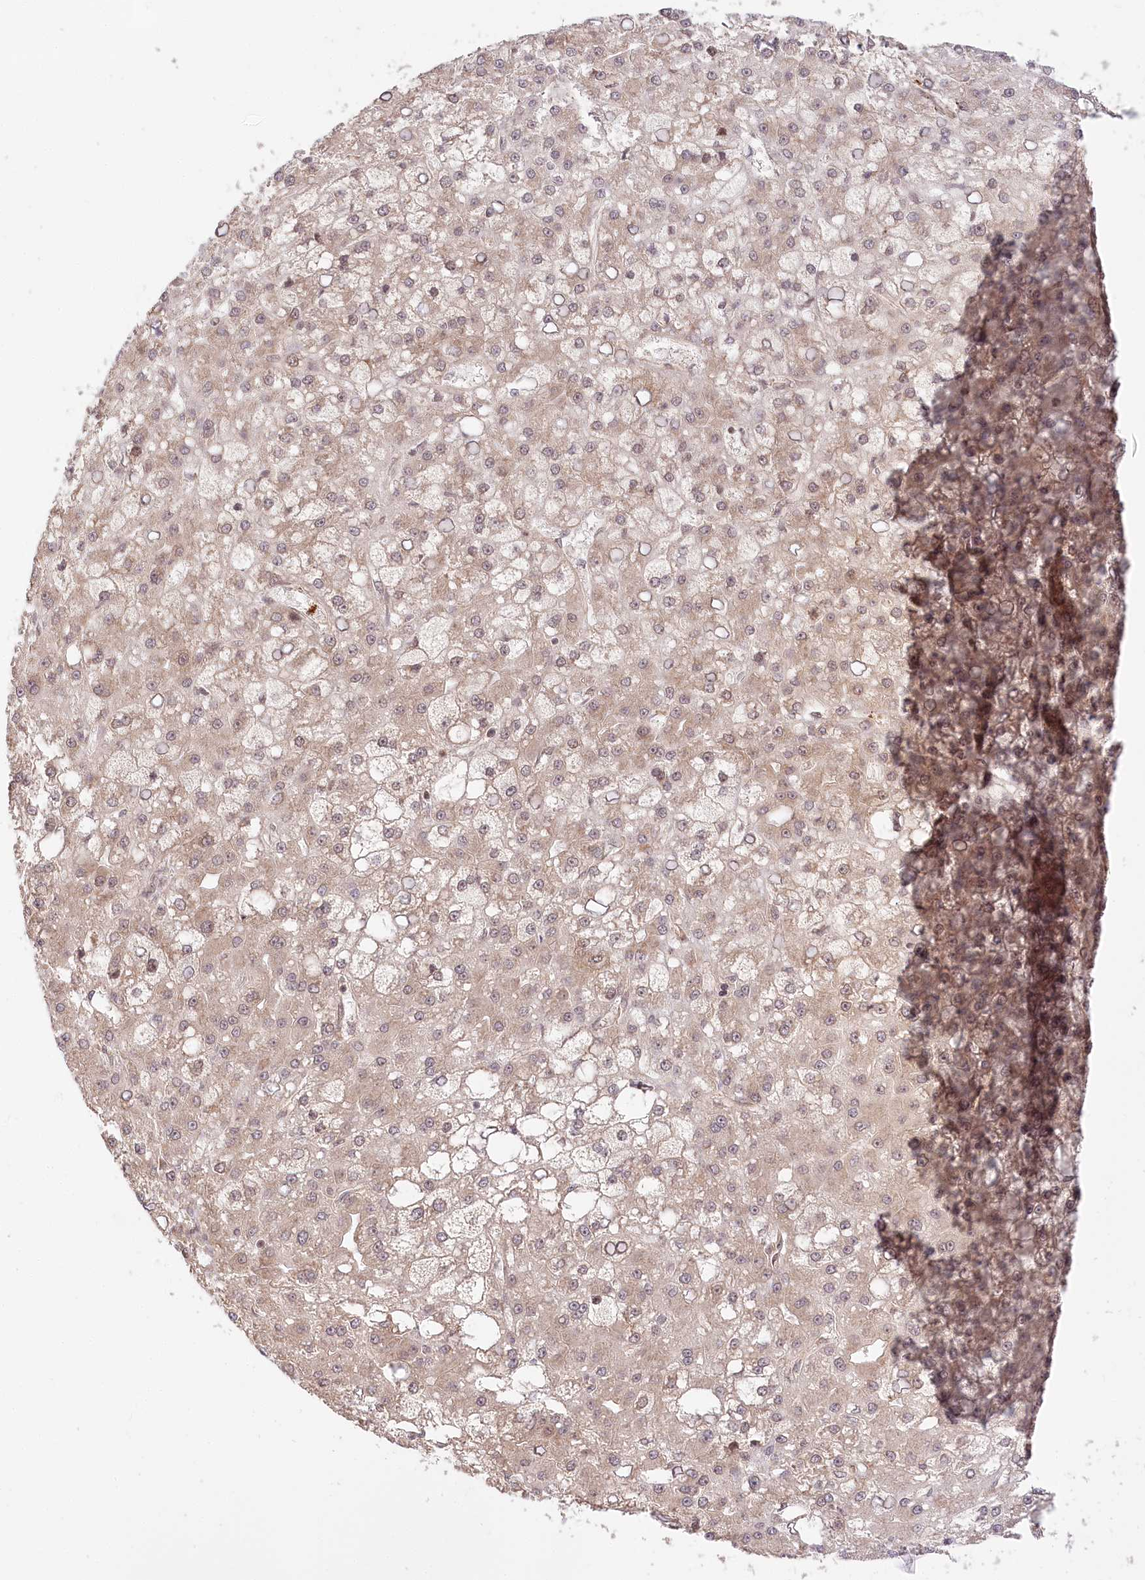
{"staining": {"intensity": "weak", "quantity": ">75%", "location": "cytoplasmic/membranous"}, "tissue": "liver cancer", "cell_type": "Tumor cells", "image_type": "cancer", "snomed": [{"axis": "morphology", "description": "Carcinoma, Hepatocellular, NOS"}, {"axis": "topography", "description": "Liver"}], "caption": "Tumor cells exhibit low levels of weak cytoplasmic/membranous expression in about >75% of cells in hepatocellular carcinoma (liver).", "gene": "CEP70", "patient": {"sex": "male", "age": 67}}